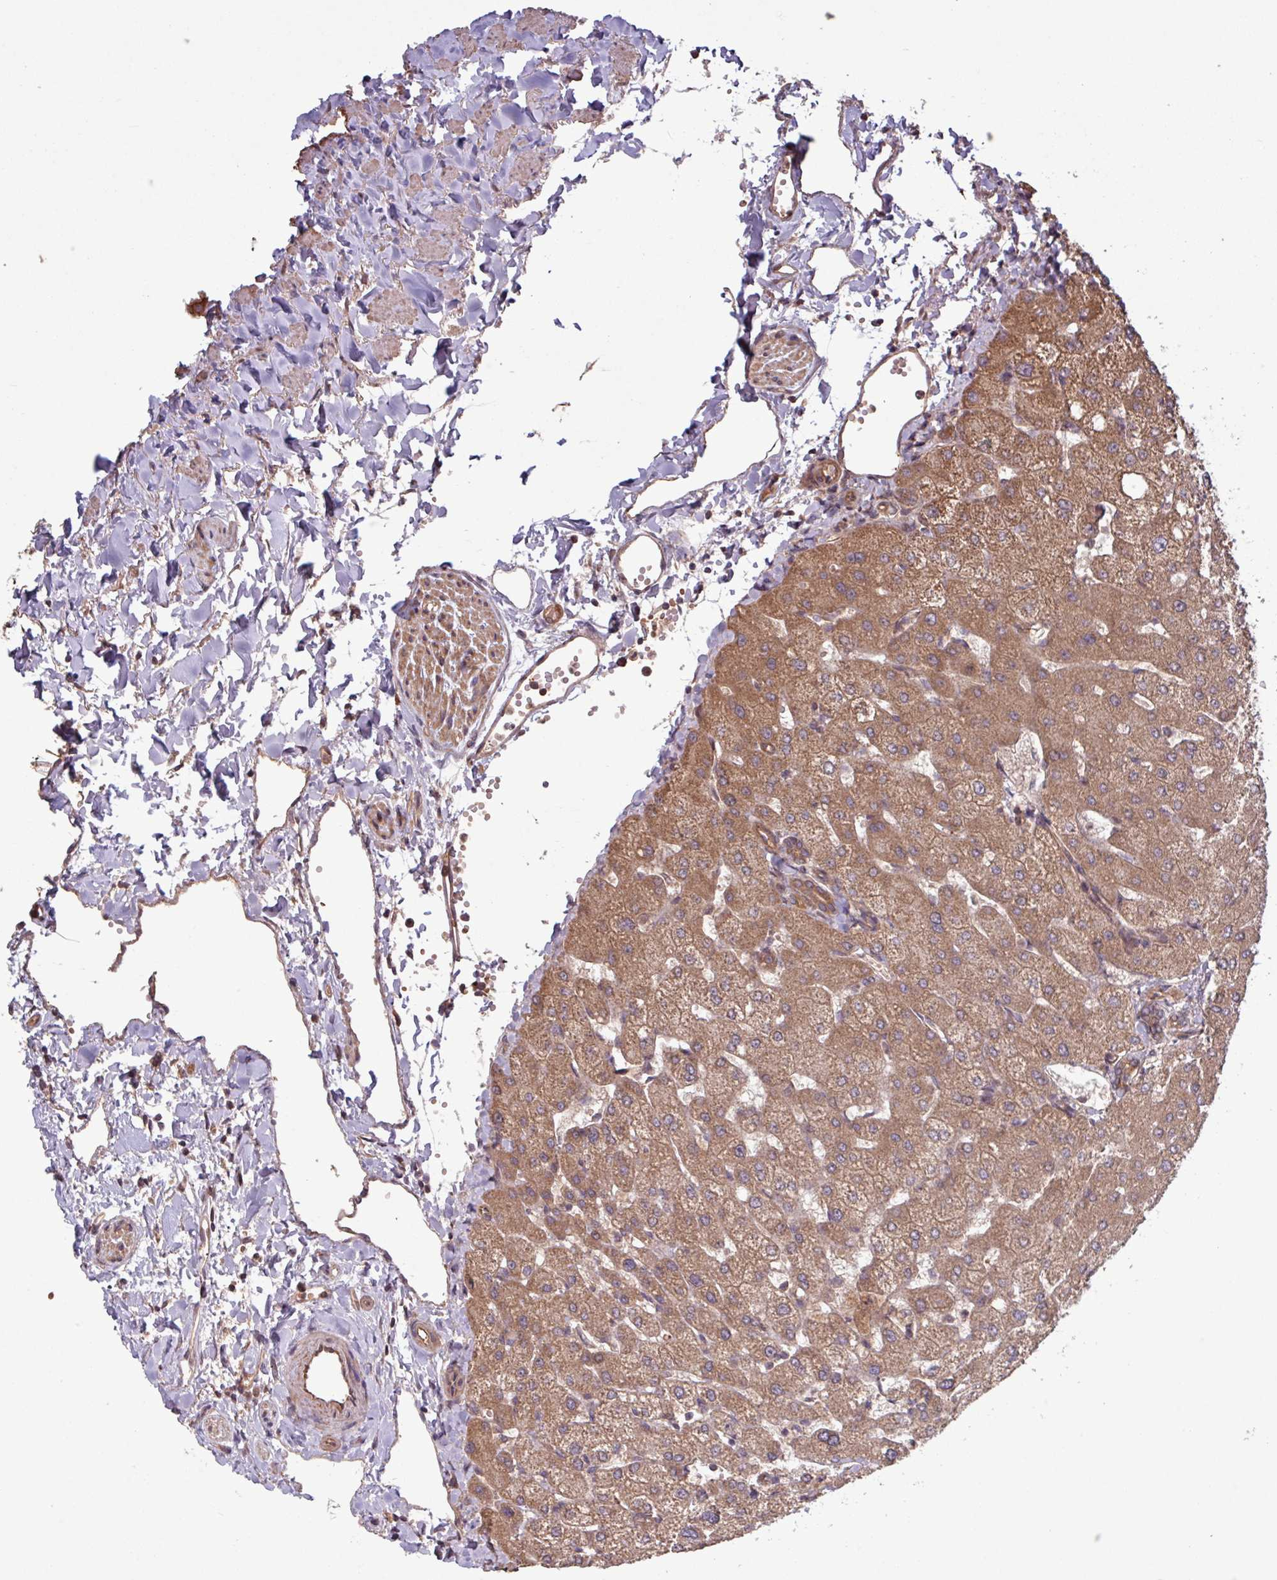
{"staining": {"intensity": "moderate", "quantity": ">75%", "location": "cytoplasmic/membranous"}, "tissue": "liver", "cell_type": "Cholangiocytes", "image_type": "normal", "snomed": [{"axis": "morphology", "description": "Normal tissue, NOS"}, {"axis": "topography", "description": "Liver"}], "caption": "Protein expression analysis of normal human liver reveals moderate cytoplasmic/membranous expression in approximately >75% of cholangiocytes. The protein of interest is stained brown, and the nuclei are stained in blue (DAB IHC with brightfield microscopy, high magnification).", "gene": "TRABD2A", "patient": {"sex": "female", "age": 54}}